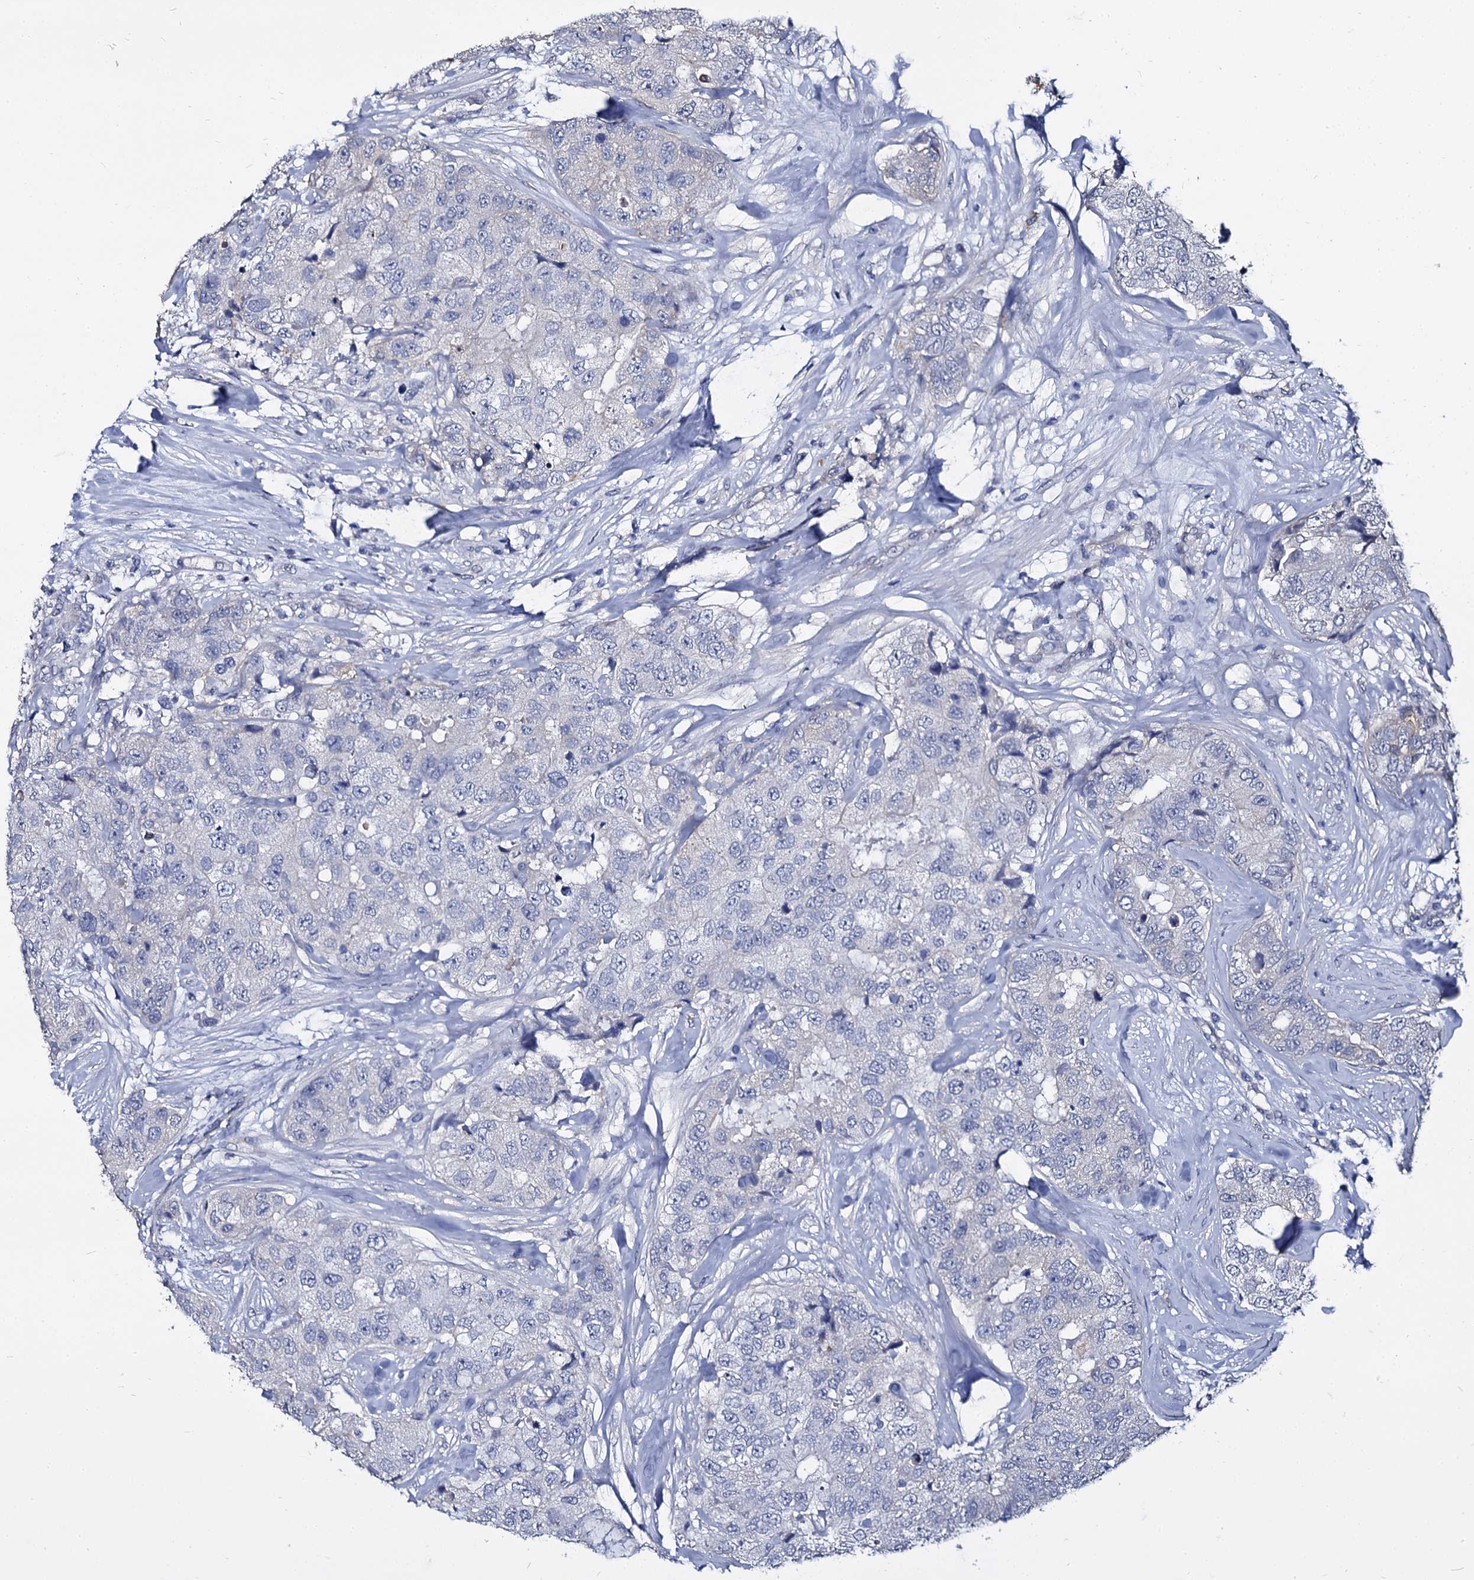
{"staining": {"intensity": "negative", "quantity": "none", "location": "none"}, "tissue": "breast cancer", "cell_type": "Tumor cells", "image_type": "cancer", "snomed": [{"axis": "morphology", "description": "Duct carcinoma"}, {"axis": "topography", "description": "Breast"}], "caption": "This micrograph is of breast cancer (intraductal carcinoma) stained with immunohistochemistry (IHC) to label a protein in brown with the nuclei are counter-stained blue. There is no staining in tumor cells. The staining is performed using DAB brown chromogen with nuclei counter-stained in using hematoxylin.", "gene": "CBFB", "patient": {"sex": "female", "age": 62}}